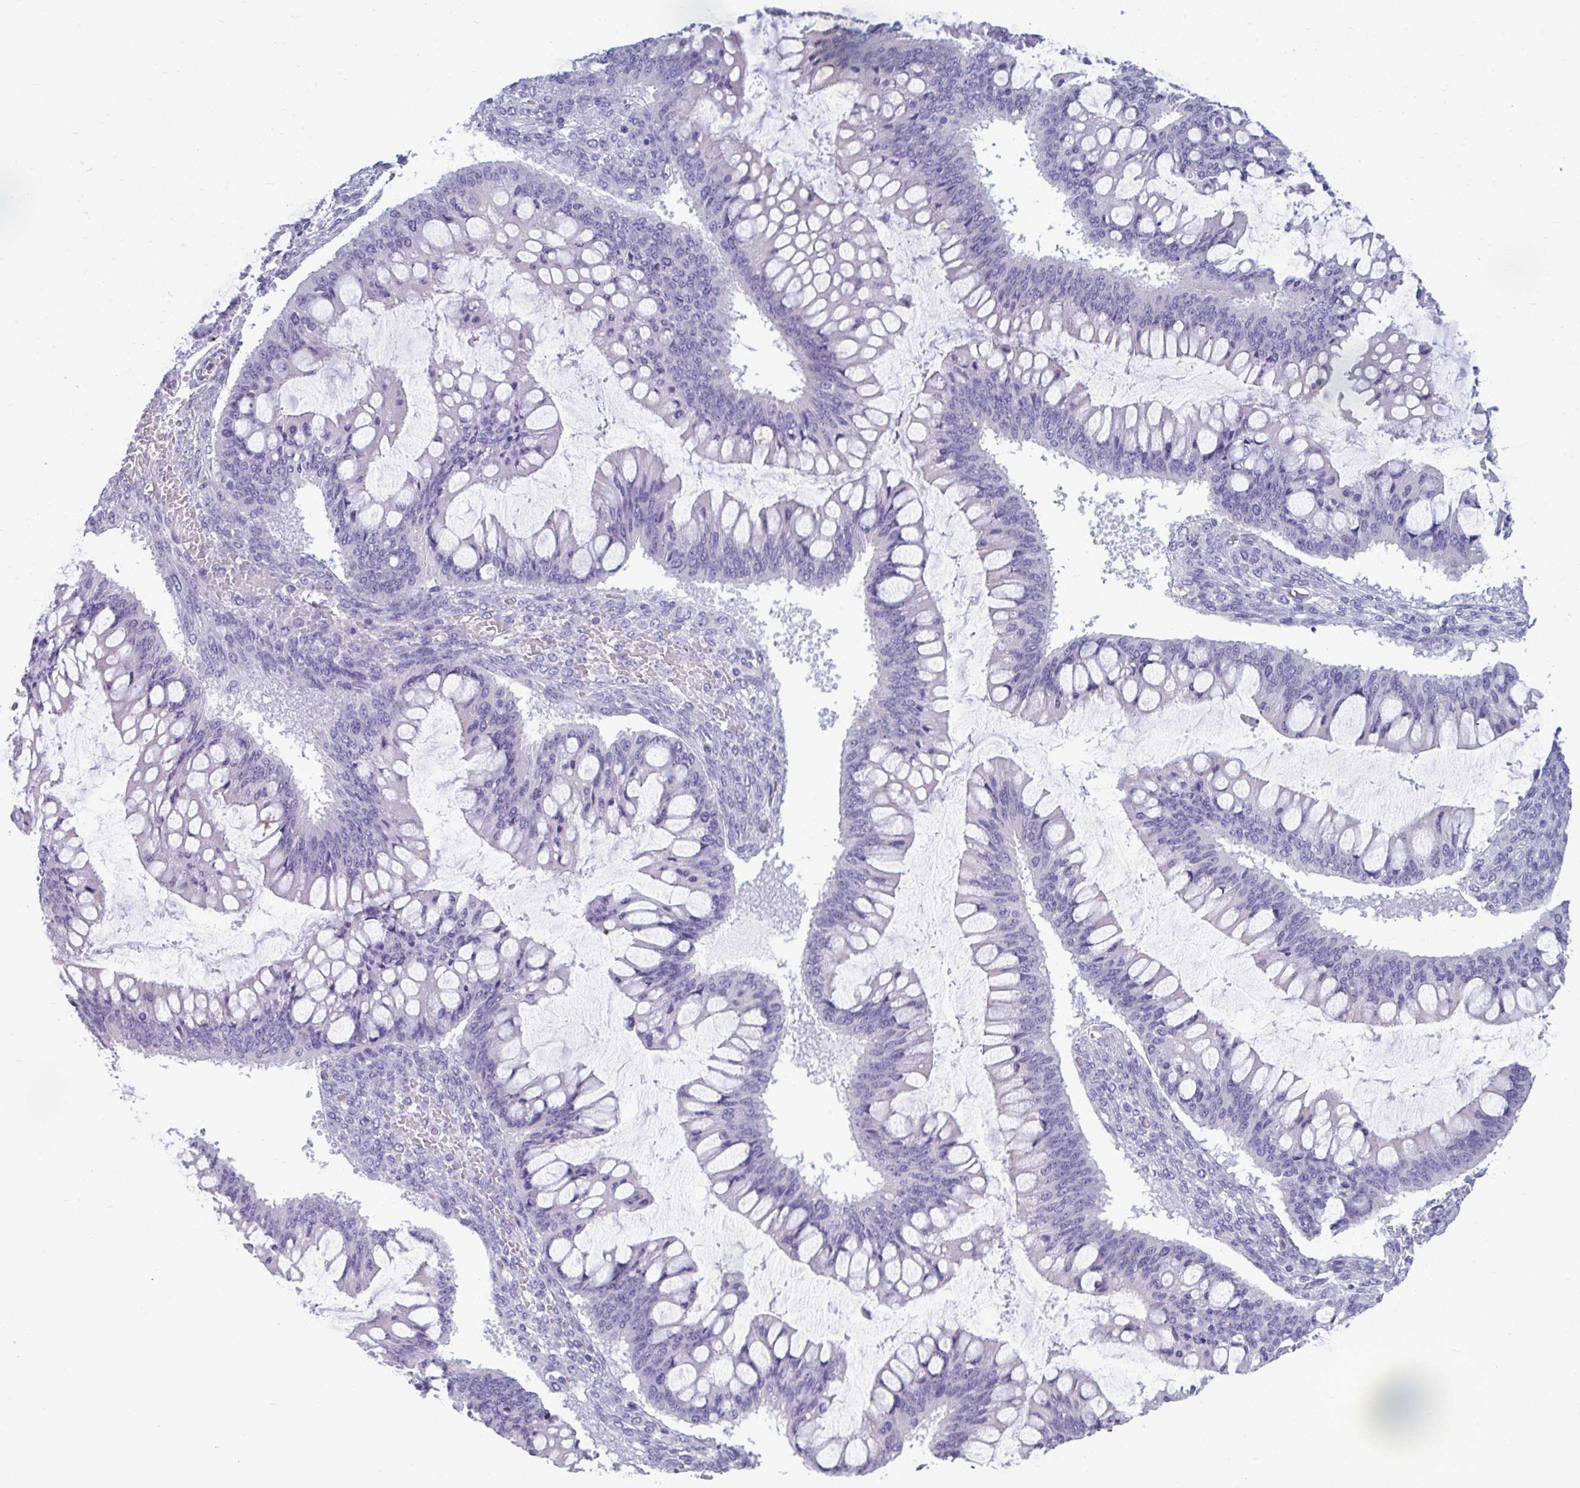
{"staining": {"intensity": "negative", "quantity": "none", "location": "none"}, "tissue": "ovarian cancer", "cell_type": "Tumor cells", "image_type": "cancer", "snomed": [{"axis": "morphology", "description": "Cystadenocarcinoma, mucinous, NOS"}, {"axis": "topography", "description": "Ovary"}], "caption": "Immunohistochemical staining of human ovarian cancer (mucinous cystadenocarcinoma) exhibits no significant staining in tumor cells.", "gene": "MYH10", "patient": {"sex": "female", "age": 73}}